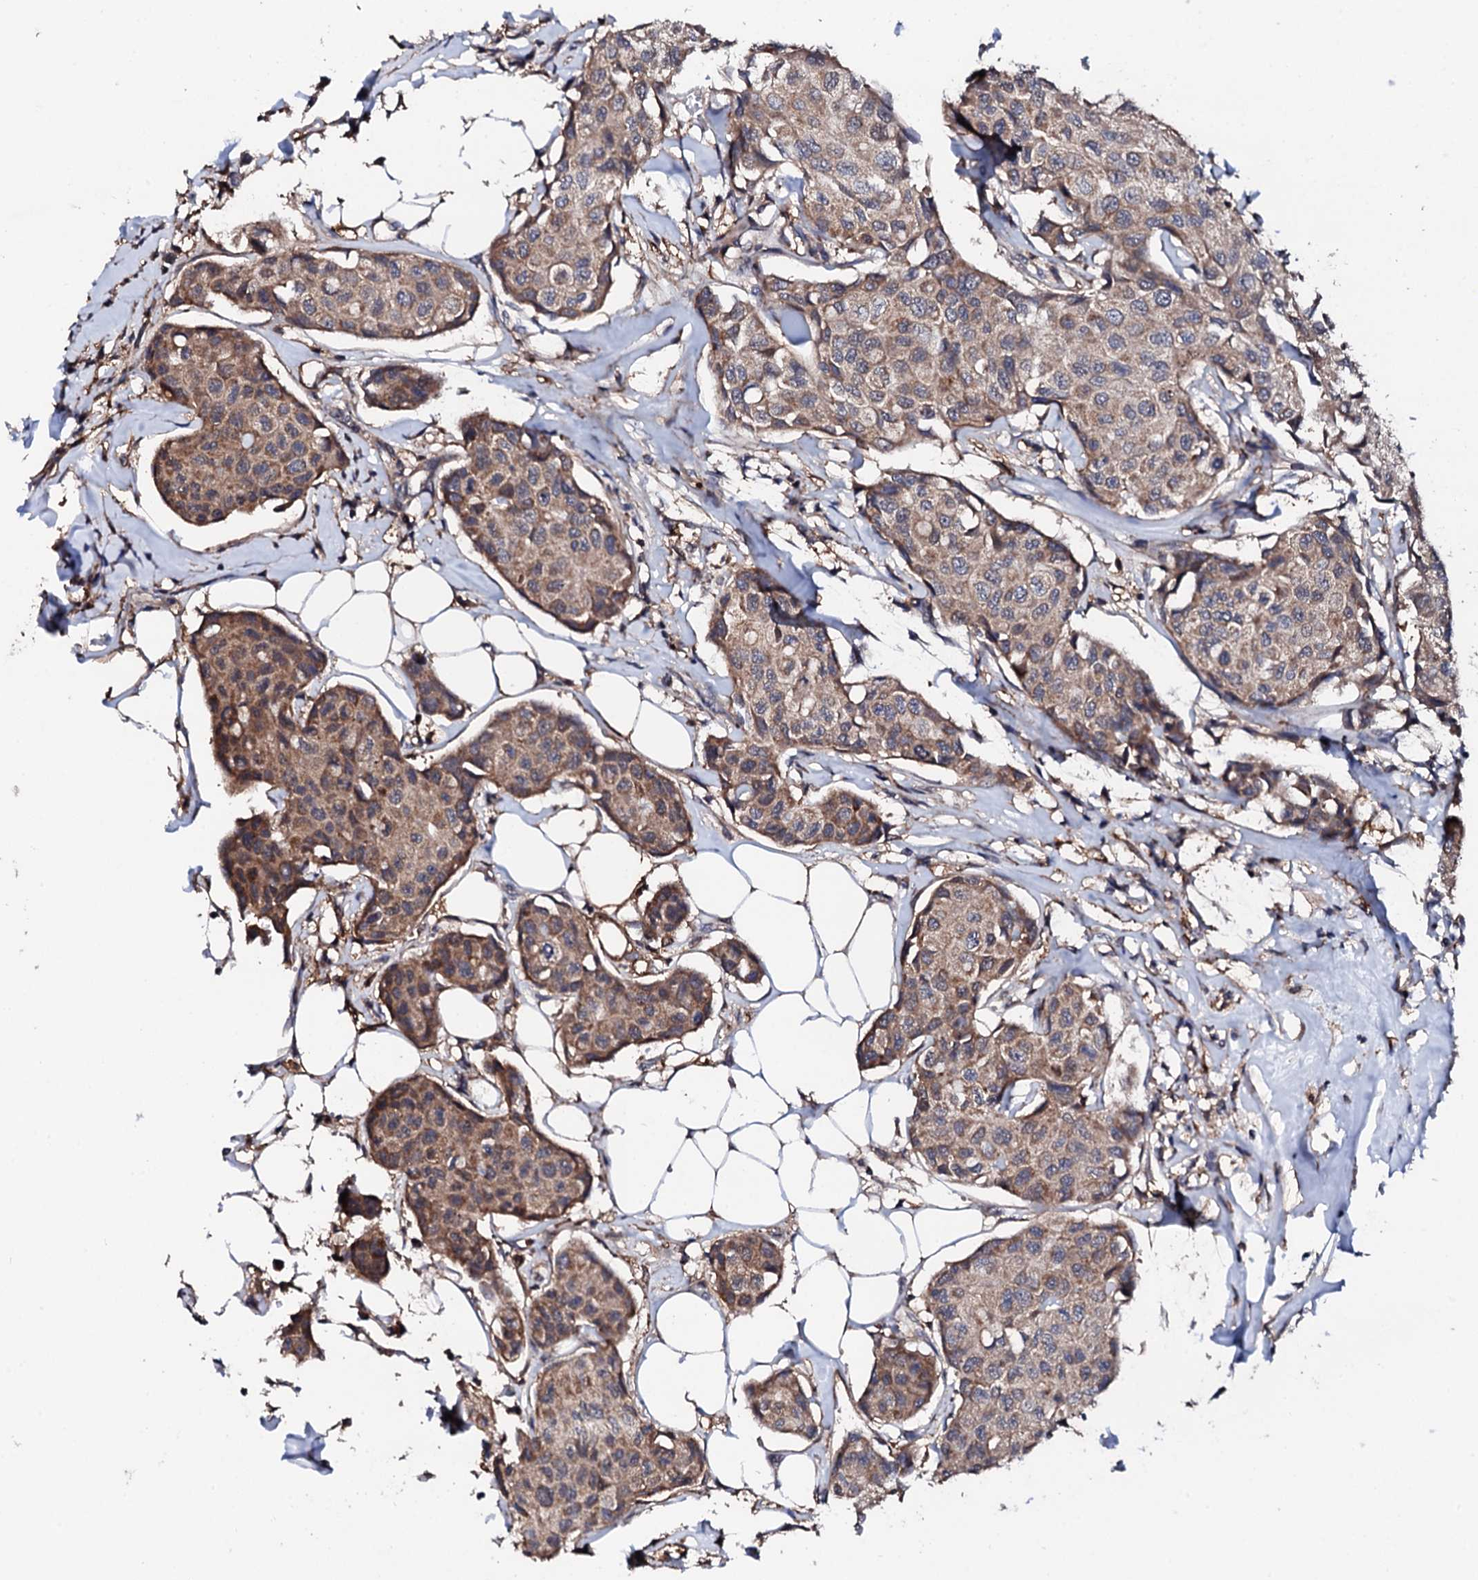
{"staining": {"intensity": "moderate", "quantity": ">75%", "location": "cytoplasmic/membranous"}, "tissue": "breast cancer", "cell_type": "Tumor cells", "image_type": "cancer", "snomed": [{"axis": "morphology", "description": "Duct carcinoma"}, {"axis": "topography", "description": "Breast"}], "caption": "Breast cancer was stained to show a protein in brown. There is medium levels of moderate cytoplasmic/membranous expression in approximately >75% of tumor cells. (IHC, brightfield microscopy, high magnification).", "gene": "EDC3", "patient": {"sex": "female", "age": 80}}